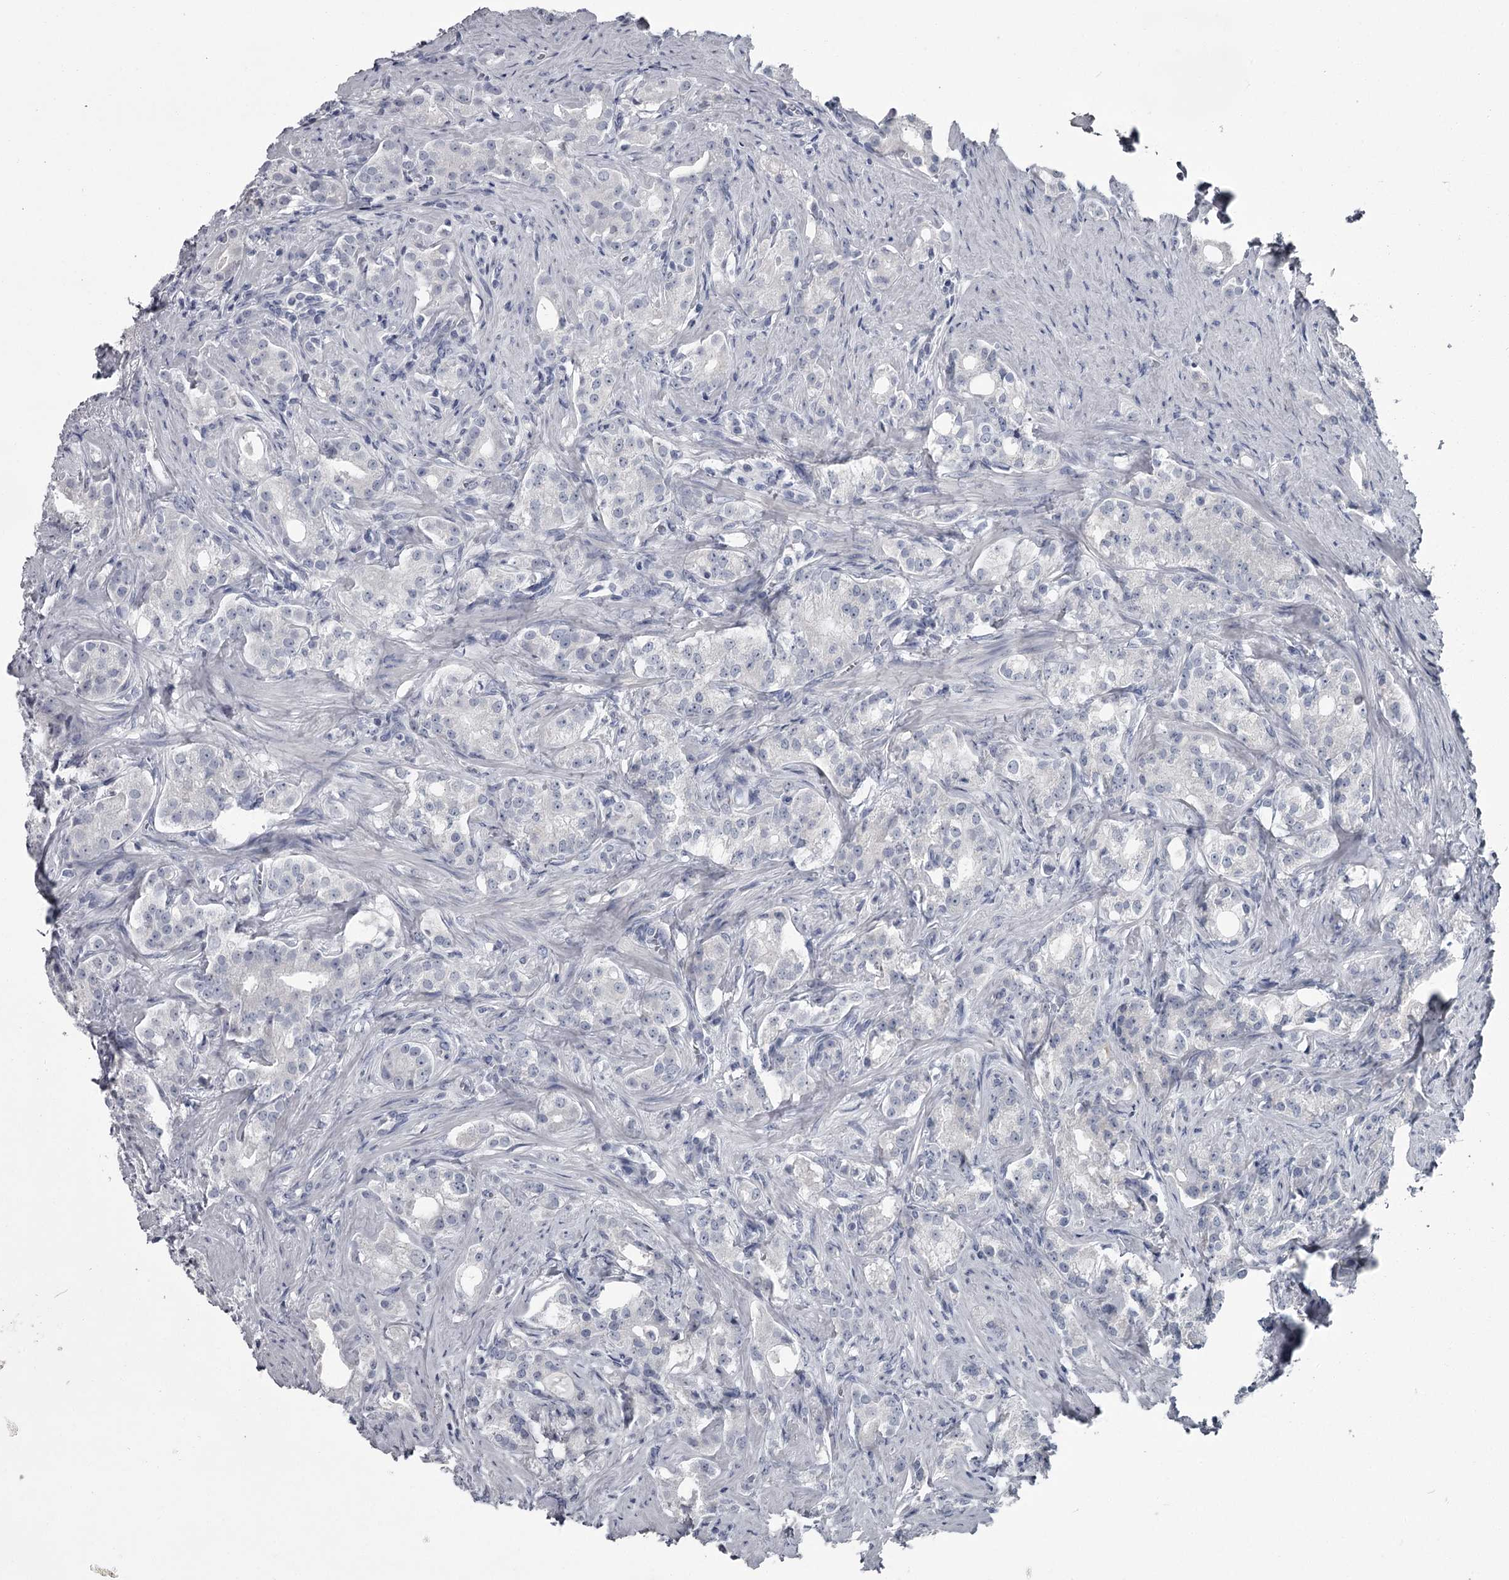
{"staining": {"intensity": "negative", "quantity": "none", "location": "none"}, "tissue": "prostate cancer", "cell_type": "Tumor cells", "image_type": "cancer", "snomed": [{"axis": "morphology", "description": "Adenocarcinoma, Low grade"}, {"axis": "topography", "description": "Prostate"}], "caption": "This is an IHC image of human prostate cancer (low-grade adenocarcinoma). There is no expression in tumor cells.", "gene": "DAO", "patient": {"sex": "male", "age": 71}}